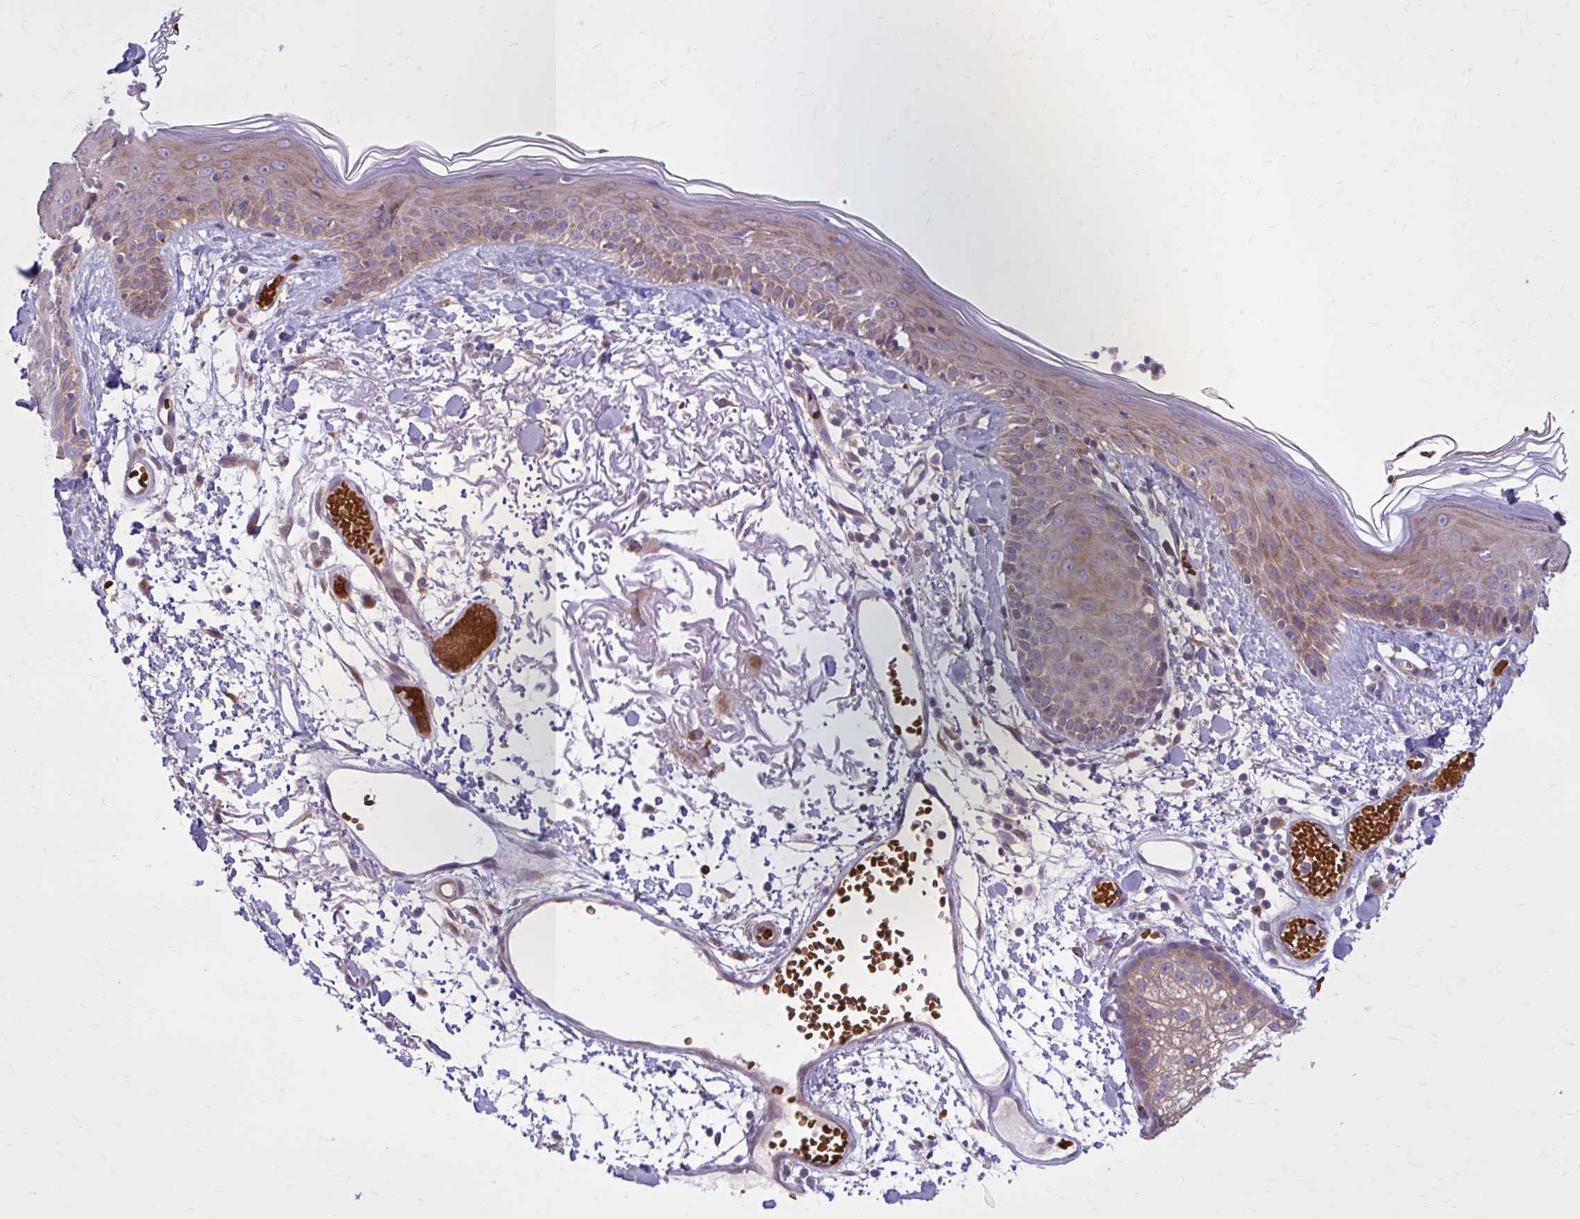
{"staining": {"intensity": "moderate", "quantity": ">75%", "location": "cytoplasmic/membranous"}, "tissue": "skin", "cell_type": "Fibroblasts", "image_type": "normal", "snomed": [{"axis": "morphology", "description": "Normal tissue, NOS"}, {"axis": "topography", "description": "Skin"}], "caption": "This image reveals immunohistochemistry (IHC) staining of unremarkable skin, with medium moderate cytoplasmic/membranous expression in about >75% of fibroblasts.", "gene": "SNF8", "patient": {"sex": "male", "age": 79}}